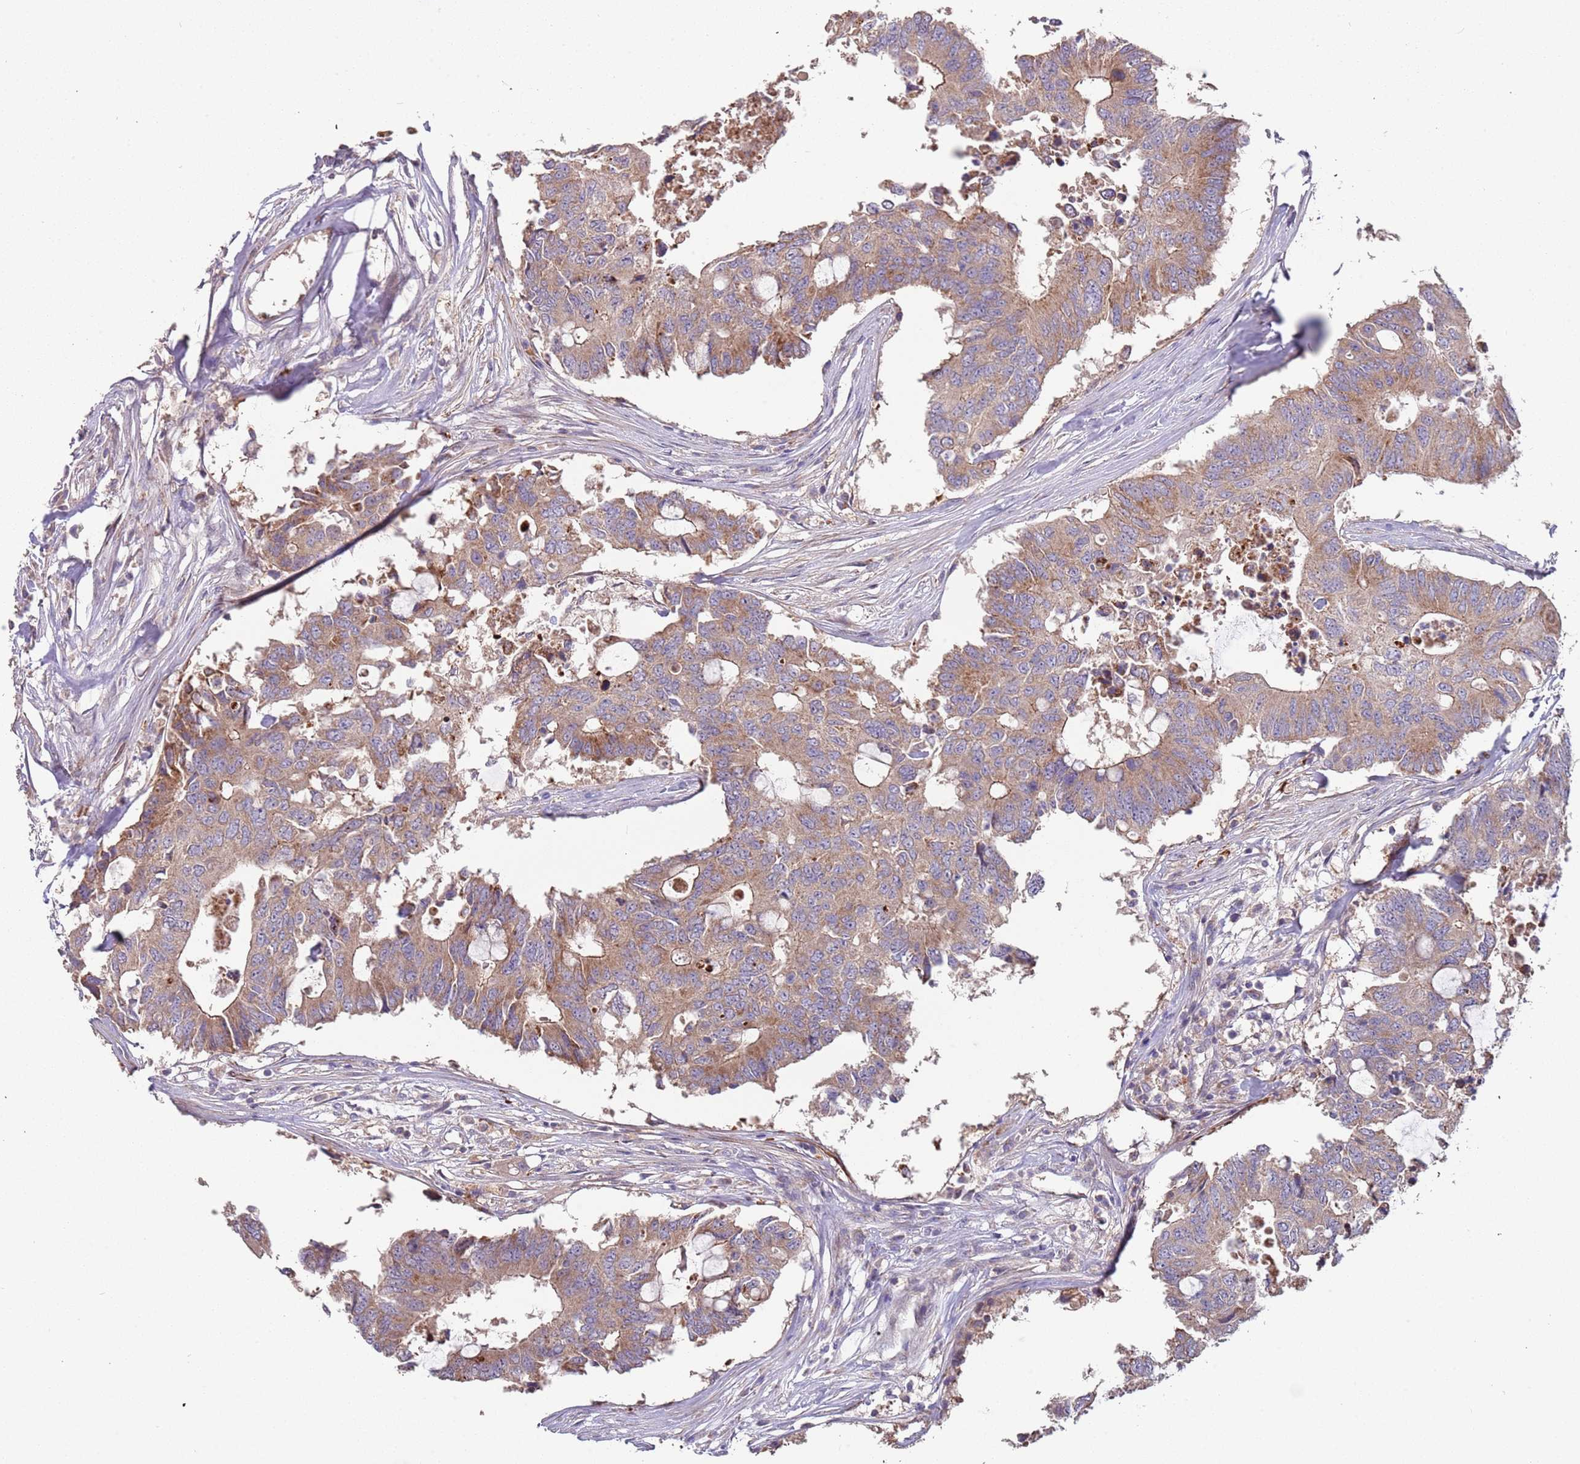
{"staining": {"intensity": "moderate", "quantity": ">75%", "location": "cytoplasmic/membranous"}, "tissue": "colorectal cancer", "cell_type": "Tumor cells", "image_type": "cancer", "snomed": [{"axis": "morphology", "description": "Adenocarcinoma, NOS"}, {"axis": "topography", "description": "Colon"}], "caption": "Human colorectal adenocarcinoma stained for a protein (brown) exhibits moderate cytoplasmic/membranous positive staining in about >75% of tumor cells.", "gene": "ABCC10", "patient": {"sex": "male", "age": 71}}